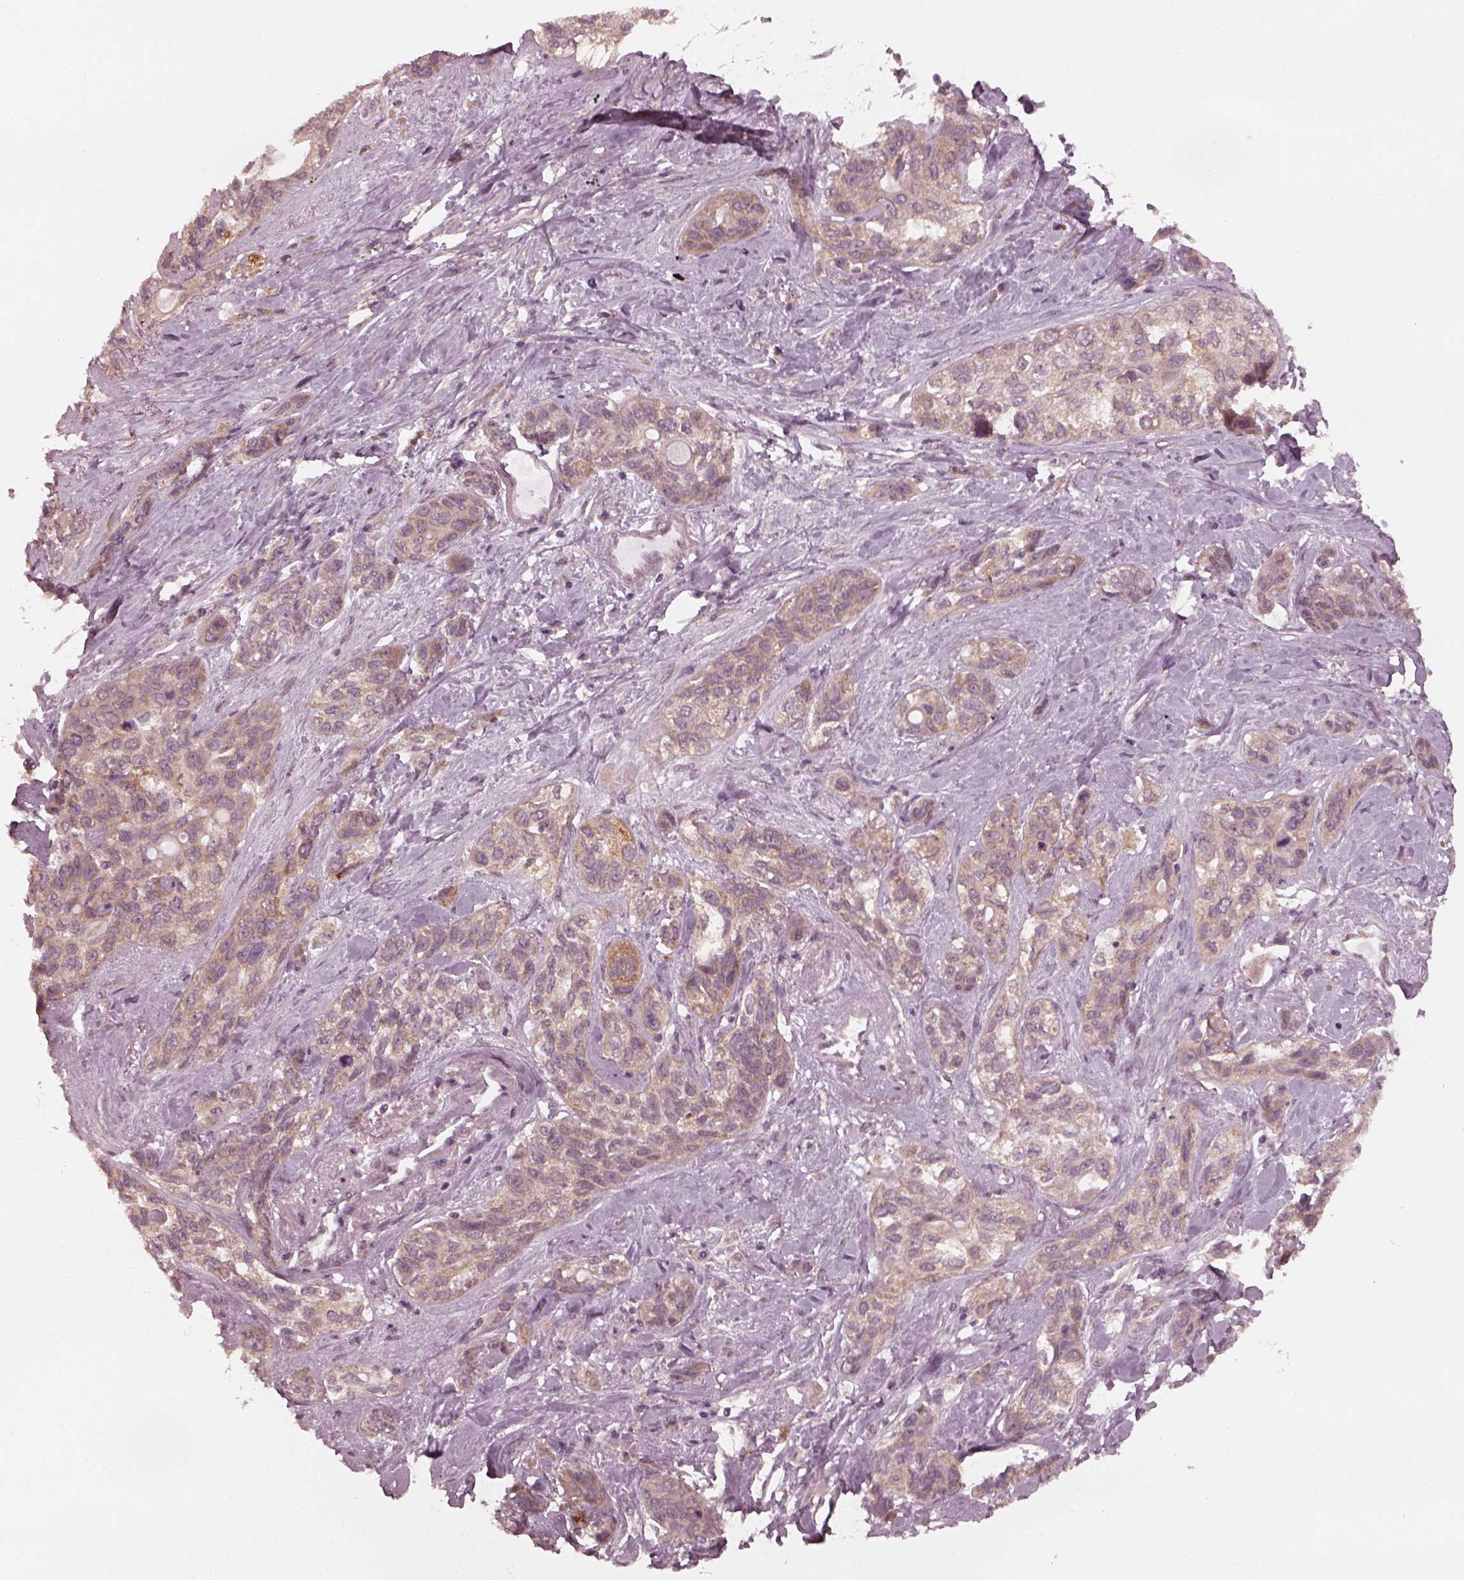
{"staining": {"intensity": "weak", "quantity": "<25%", "location": "cytoplasmic/membranous"}, "tissue": "lung cancer", "cell_type": "Tumor cells", "image_type": "cancer", "snomed": [{"axis": "morphology", "description": "Squamous cell carcinoma, NOS"}, {"axis": "topography", "description": "Lung"}], "caption": "Immunohistochemistry (IHC) micrograph of human lung cancer (squamous cell carcinoma) stained for a protein (brown), which demonstrates no expression in tumor cells. The staining is performed using DAB (3,3'-diaminobenzidine) brown chromogen with nuclei counter-stained in using hematoxylin.", "gene": "FAF2", "patient": {"sex": "female", "age": 70}}